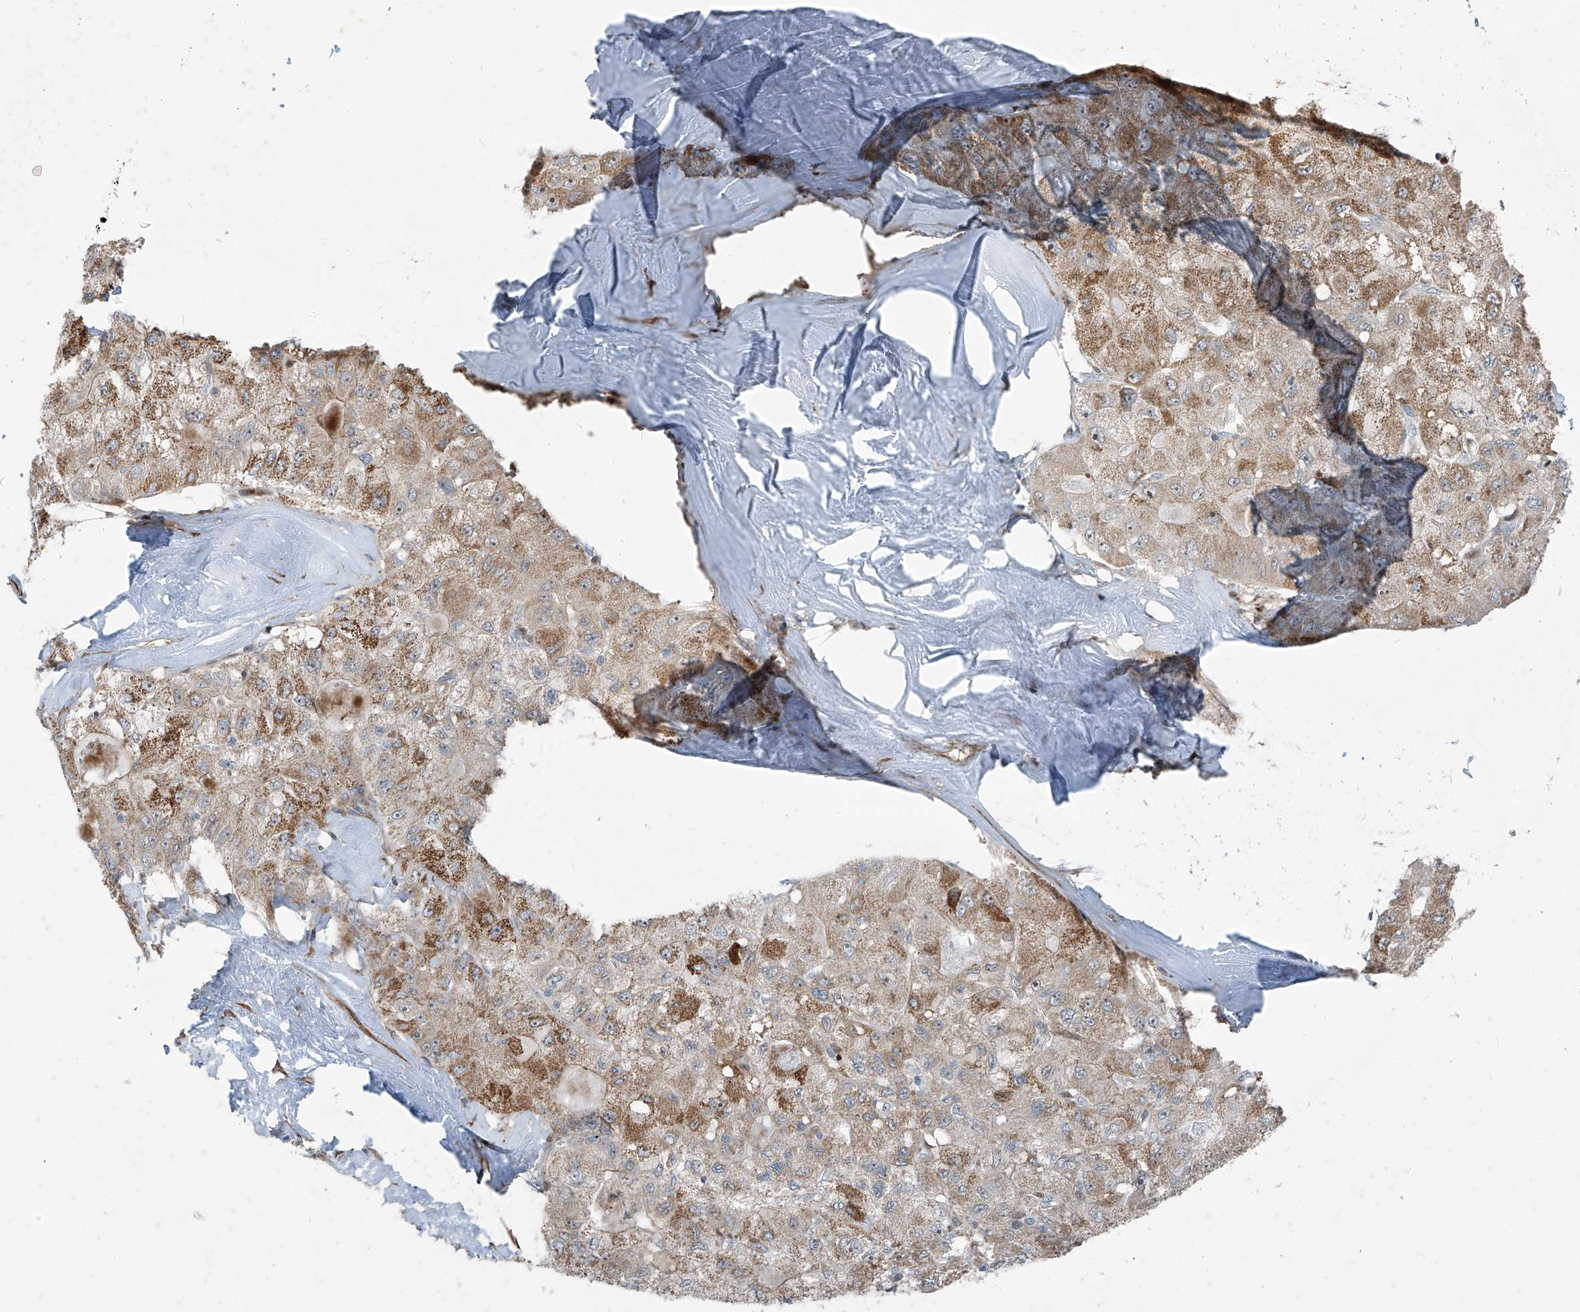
{"staining": {"intensity": "moderate", "quantity": "25%-75%", "location": "cytoplasmic/membranous"}, "tissue": "liver cancer", "cell_type": "Tumor cells", "image_type": "cancer", "snomed": [{"axis": "morphology", "description": "Carcinoma, Hepatocellular, NOS"}, {"axis": "topography", "description": "Liver"}], "caption": "Immunohistochemical staining of human hepatocellular carcinoma (liver) exhibits medium levels of moderate cytoplasmic/membranous protein positivity in about 25%-75% of tumor cells. (brown staining indicates protein expression, while blue staining denotes nuclei).", "gene": "PPCS", "patient": {"sex": "male", "age": 80}}